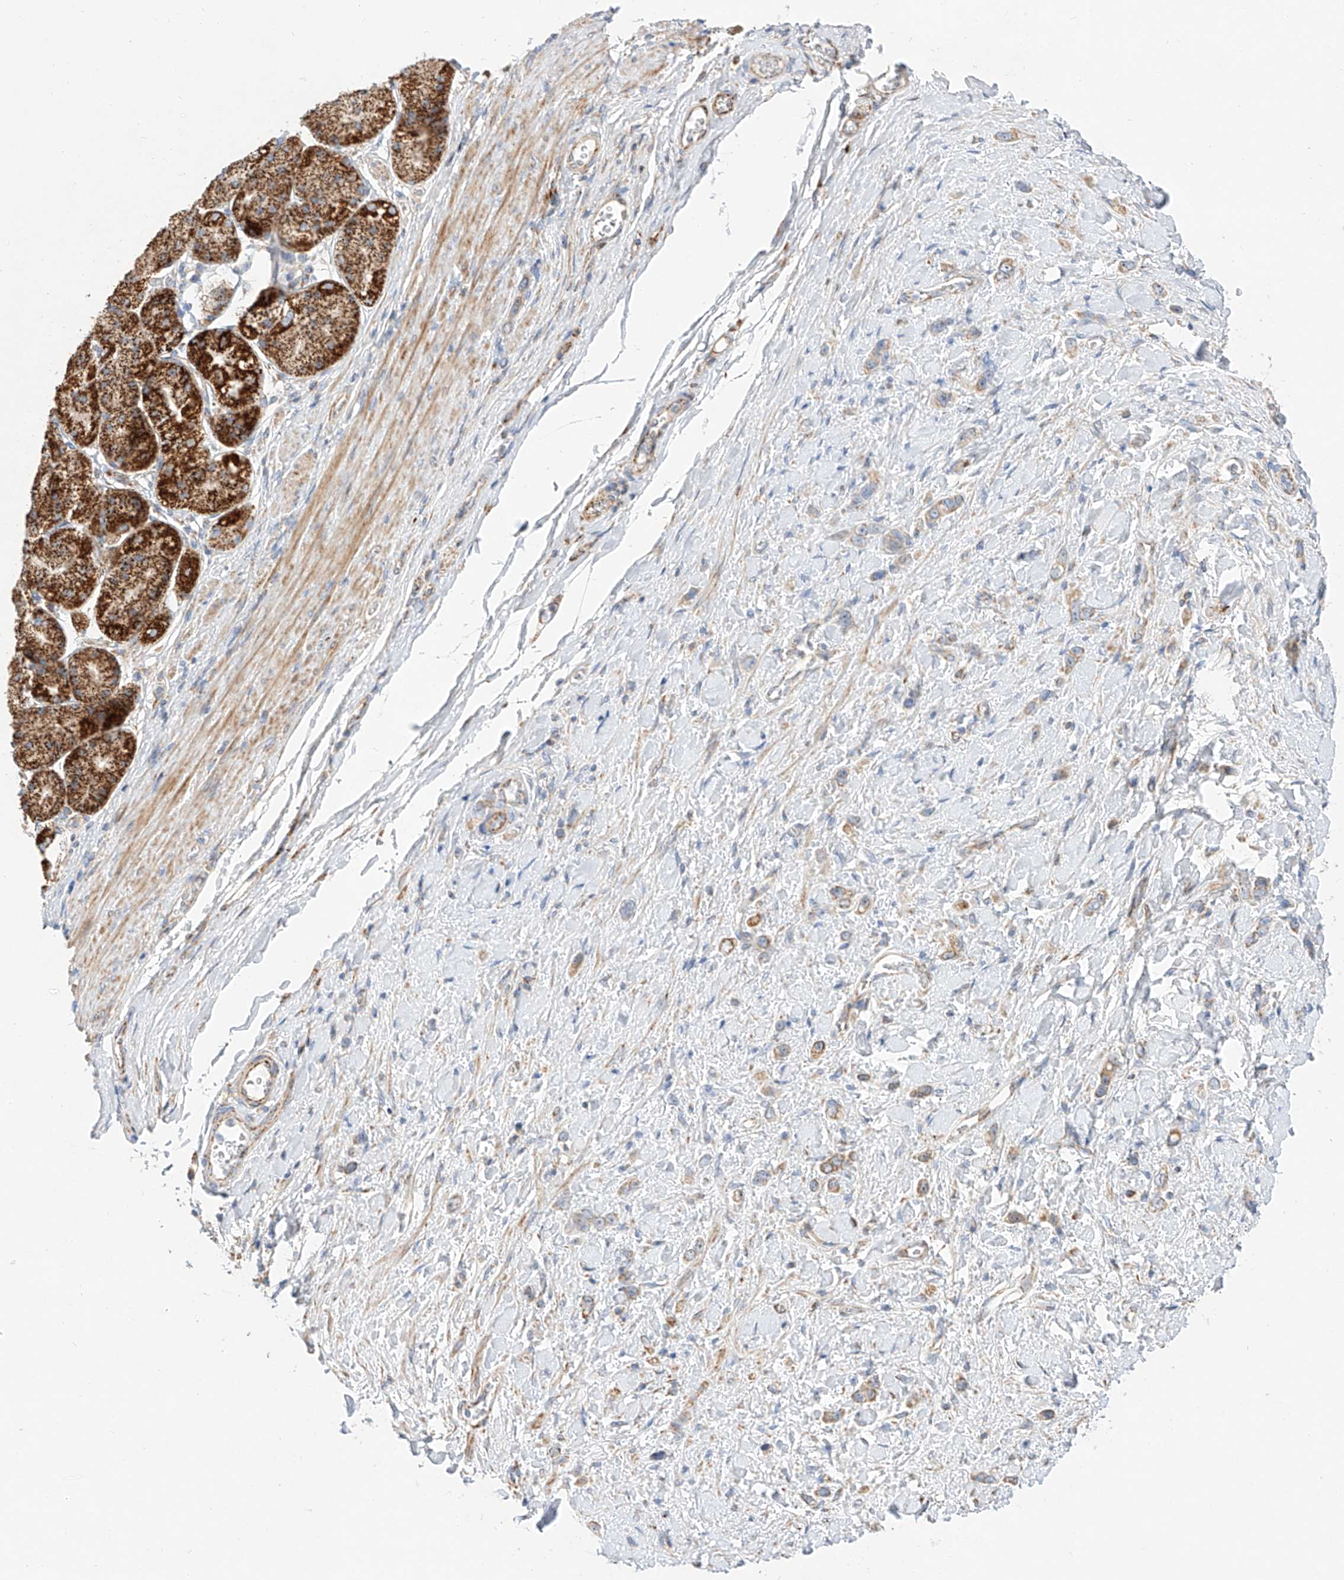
{"staining": {"intensity": "moderate", "quantity": "25%-75%", "location": "cytoplasmic/membranous"}, "tissue": "stomach cancer", "cell_type": "Tumor cells", "image_type": "cancer", "snomed": [{"axis": "morphology", "description": "Adenocarcinoma, NOS"}, {"axis": "topography", "description": "Stomach"}], "caption": "Immunohistochemistry photomicrograph of human adenocarcinoma (stomach) stained for a protein (brown), which exhibits medium levels of moderate cytoplasmic/membranous expression in about 25%-75% of tumor cells.", "gene": "CST9", "patient": {"sex": "female", "age": 65}}